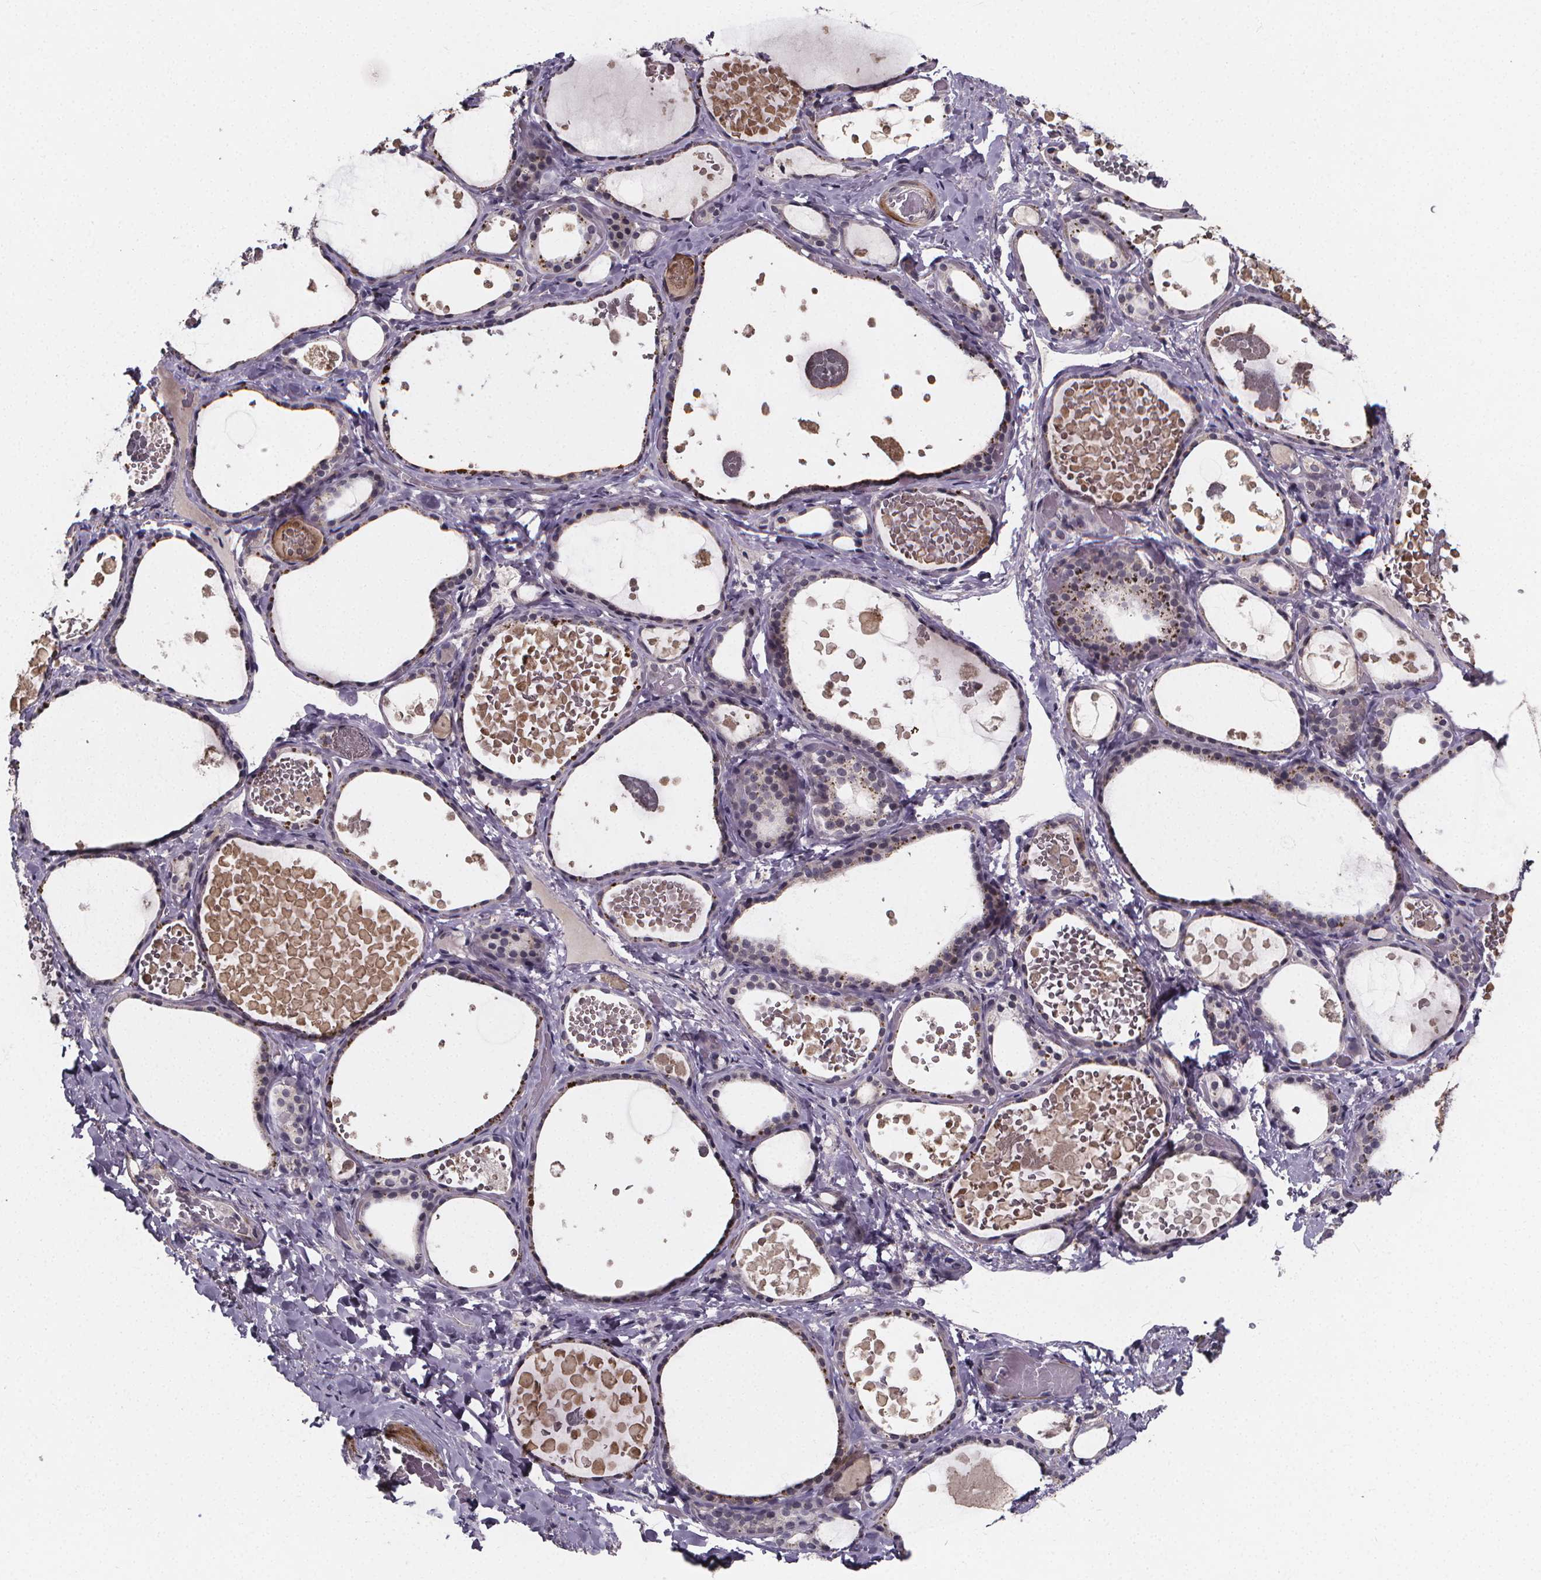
{"staining": {"intensity": "negative", "quantity": "none", "location": "none"}, "tissue": "thyroid gland", "cell_type": "Glandular cells", "image_type": "normal", "snomed": [{"axis": "morphology", "description": "Normal tissue, NOS"}, {"axis": "topography", "description": "Thyroid gland"}], "caption": "DAB immunohistochemical staining of benign human thyroid gland exhibits no significant staining in glandular cells. (DAB (3,3'-diaminobenzidine) immunohistochemistry (IHC) with hematoxylin counter stain).", "gene": "FBXW2", "patient": {"sex": "female", "age": 56}}